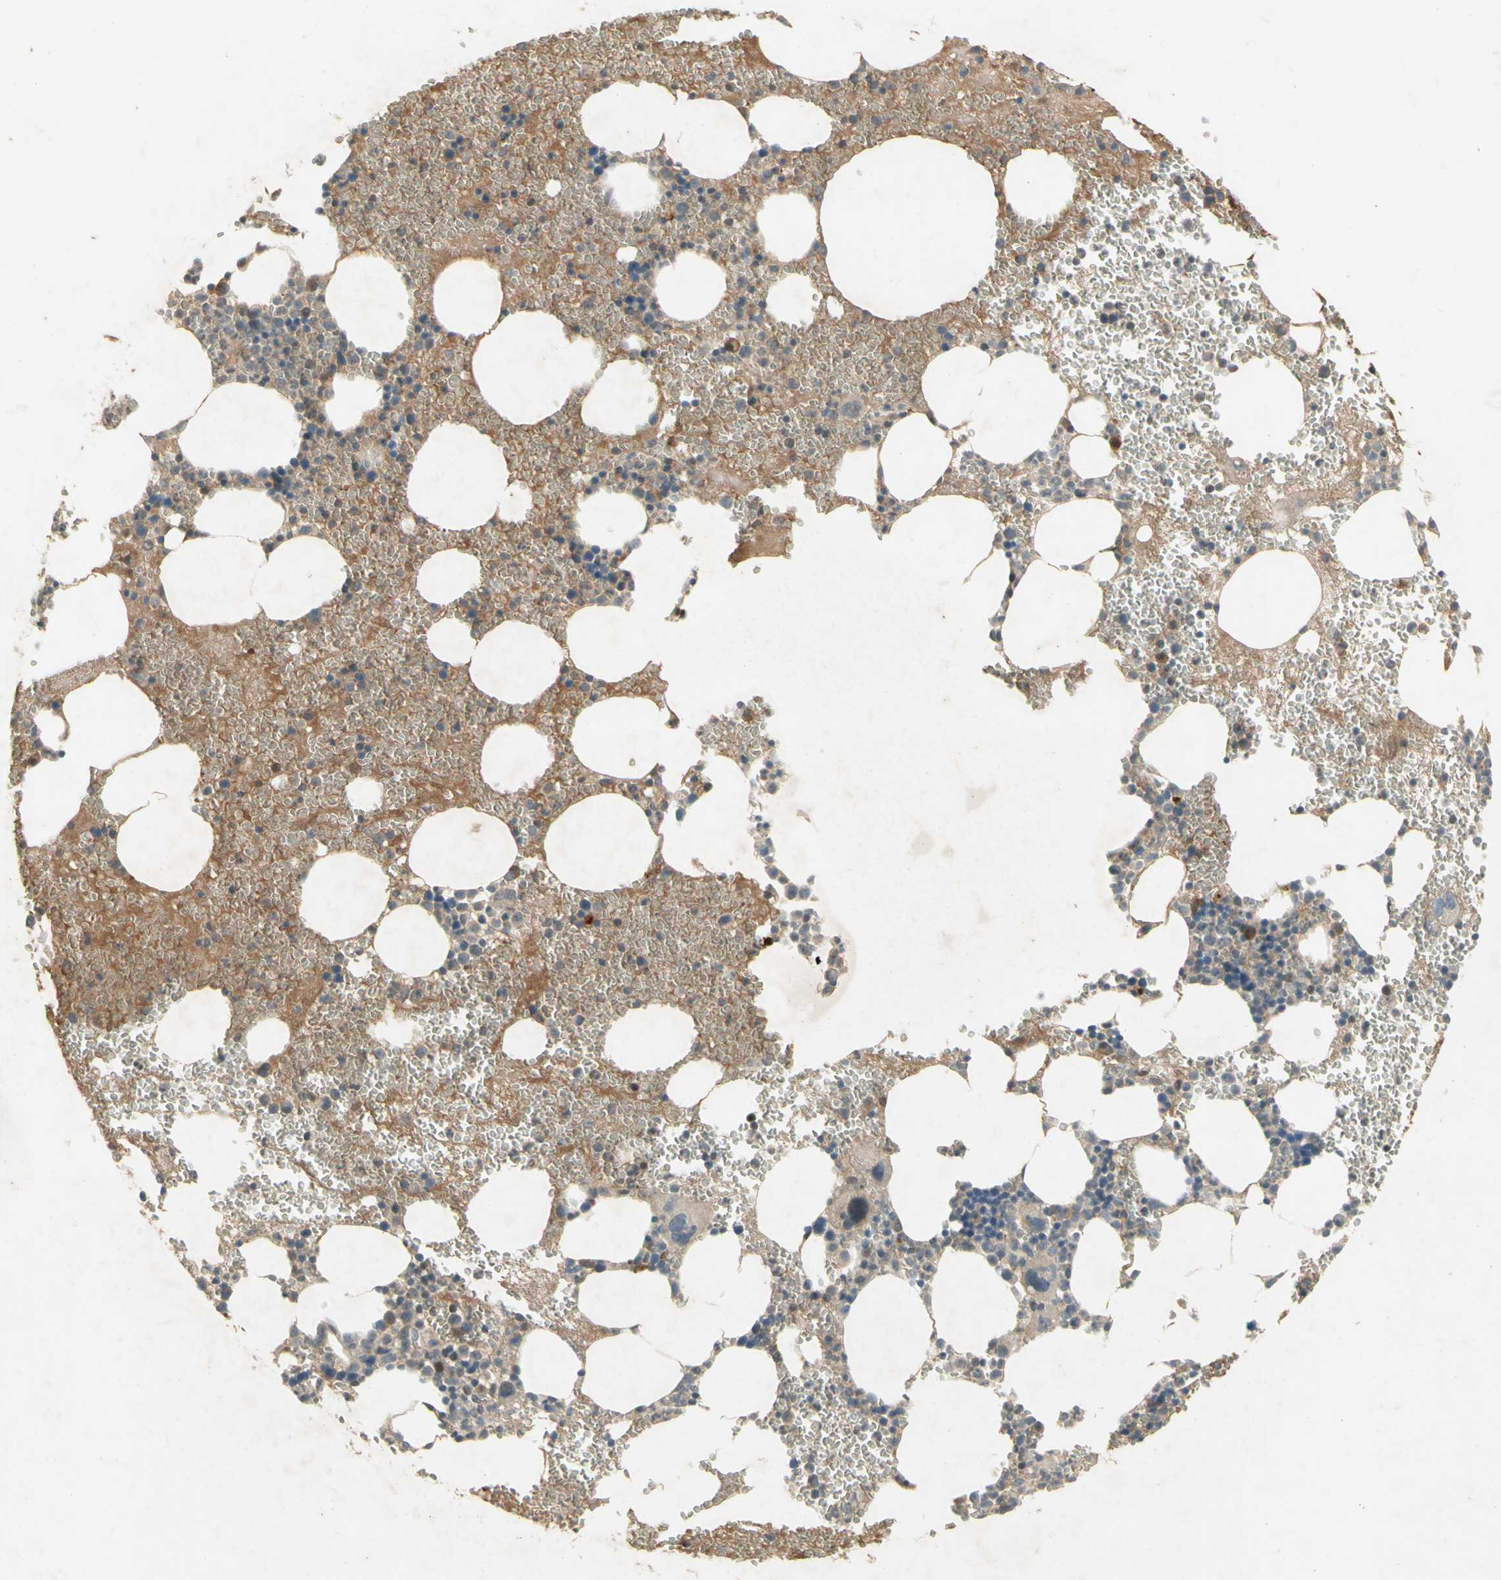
{"staining": {"intensity": "weak", "quantity": "25%-75%", "location": "cytoplasmic/membranous"}, "tissue": "bone marrow", "cell_type": "Hematopoietic cells", "image_type": "normal", "snomed": [{"axis": "morphology", "description": "Normal tissue, NOS"}, {"axis": "morphology", "description": "Inflammation, NOS"}, {"axis": "topography", "description": "Bone marrow"}], "caption": "Immunohistochemical staining of benign human bone marrow displays weak cytoplasmic/membranous protein staining in about 25%-75% of hematopoietic cells.", "gene": "NRG4", "patient": {"sex": "female", "age": 76}}